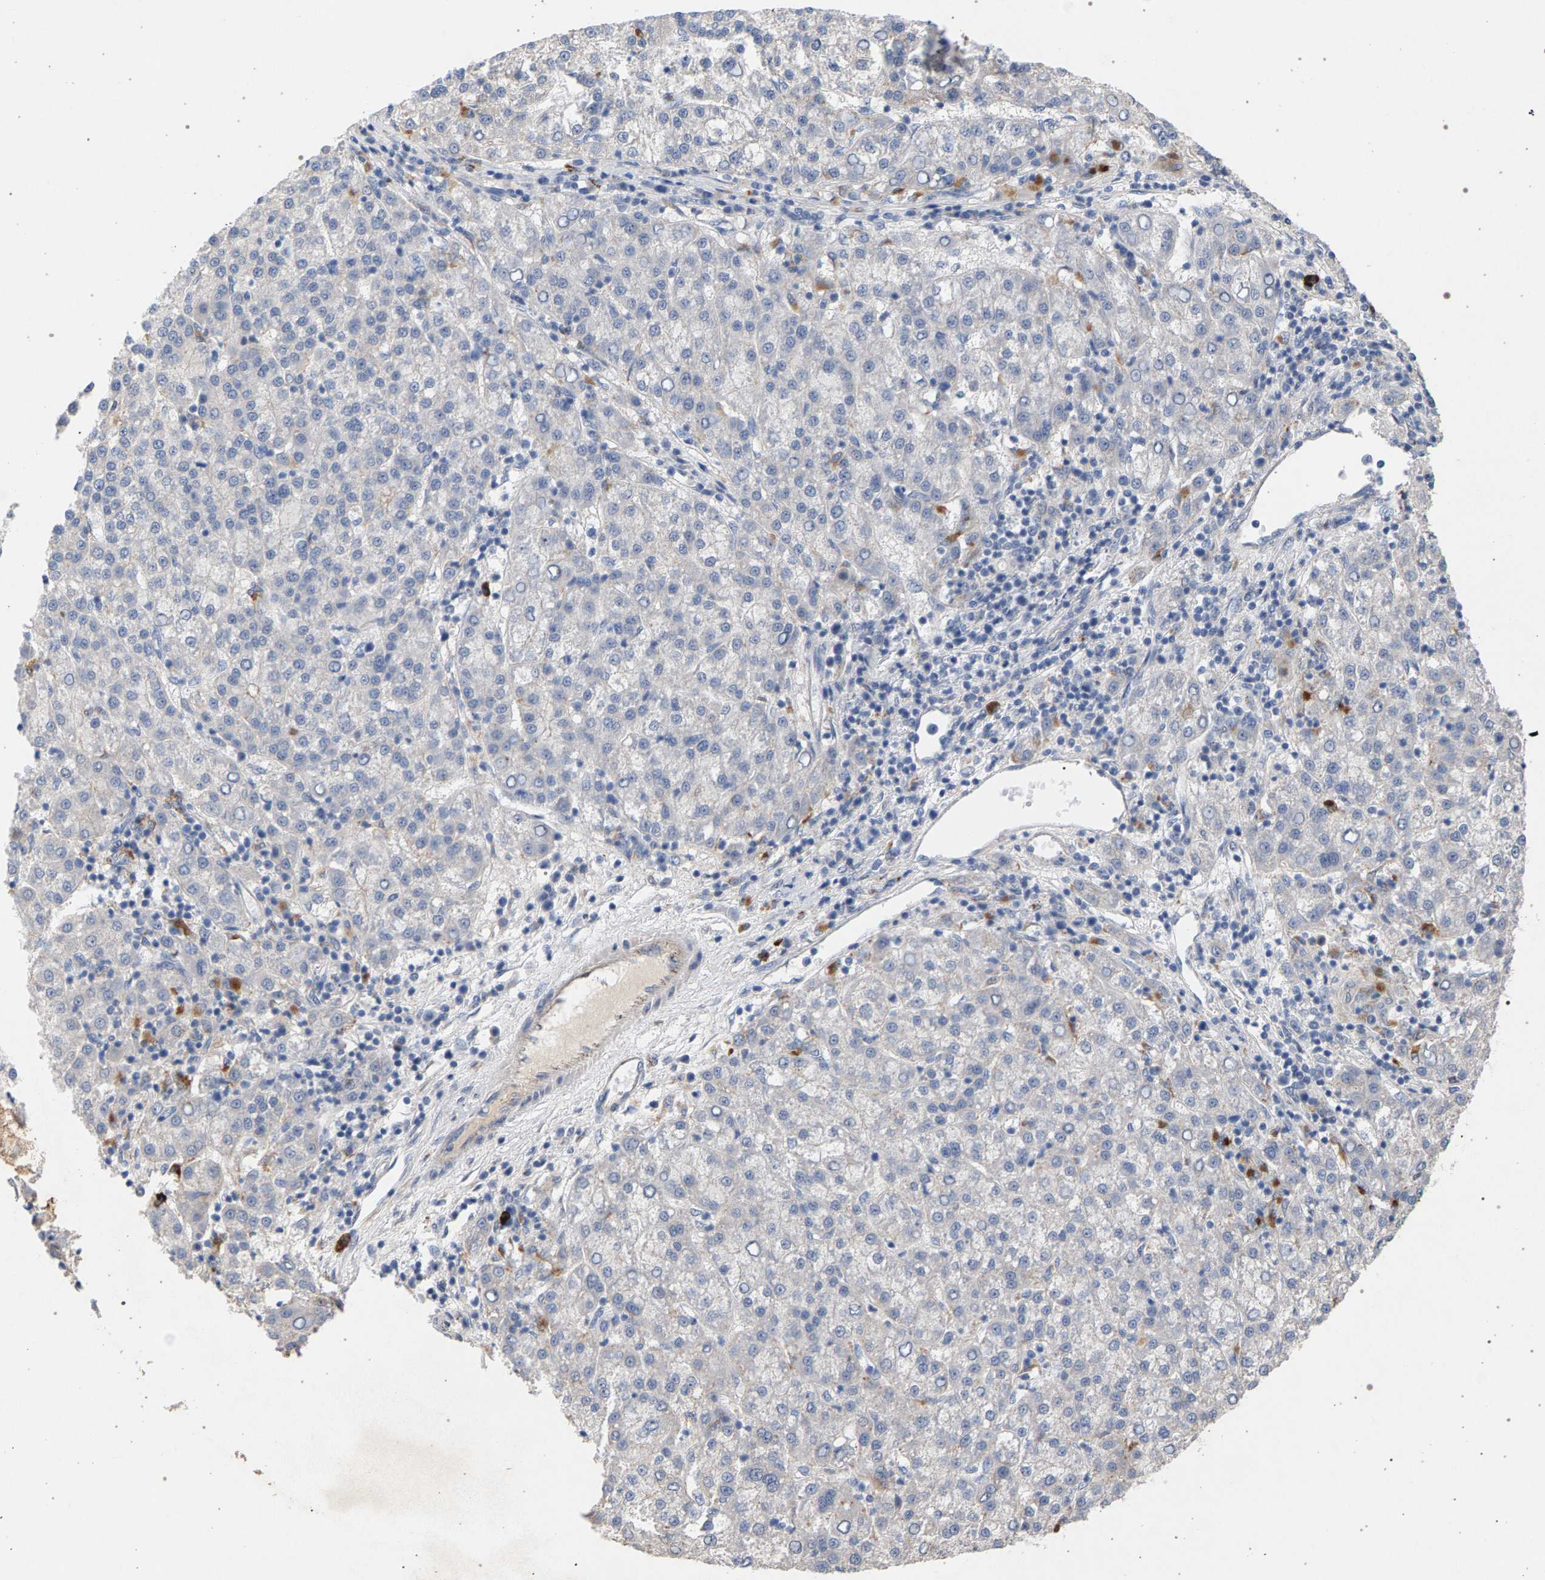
{"staining": {"intensity": "negative", "quantity": "none", "location": "none"}, "tissue": "liver cancer", "cell_type": "Tumor cells", "image_type": "cancer", "snomed": [{"axis": "morphology", "description": "Carcinoma, Hepatocellular, NOS"}, {"axis": "topography", "description": "Liver"}], "caption": "IHC of human liver hepatocellular carcinoma displays no staining in tumor cells.", "gene": "MAMDC2", "patient": {"sex": "female", "age": 58}}